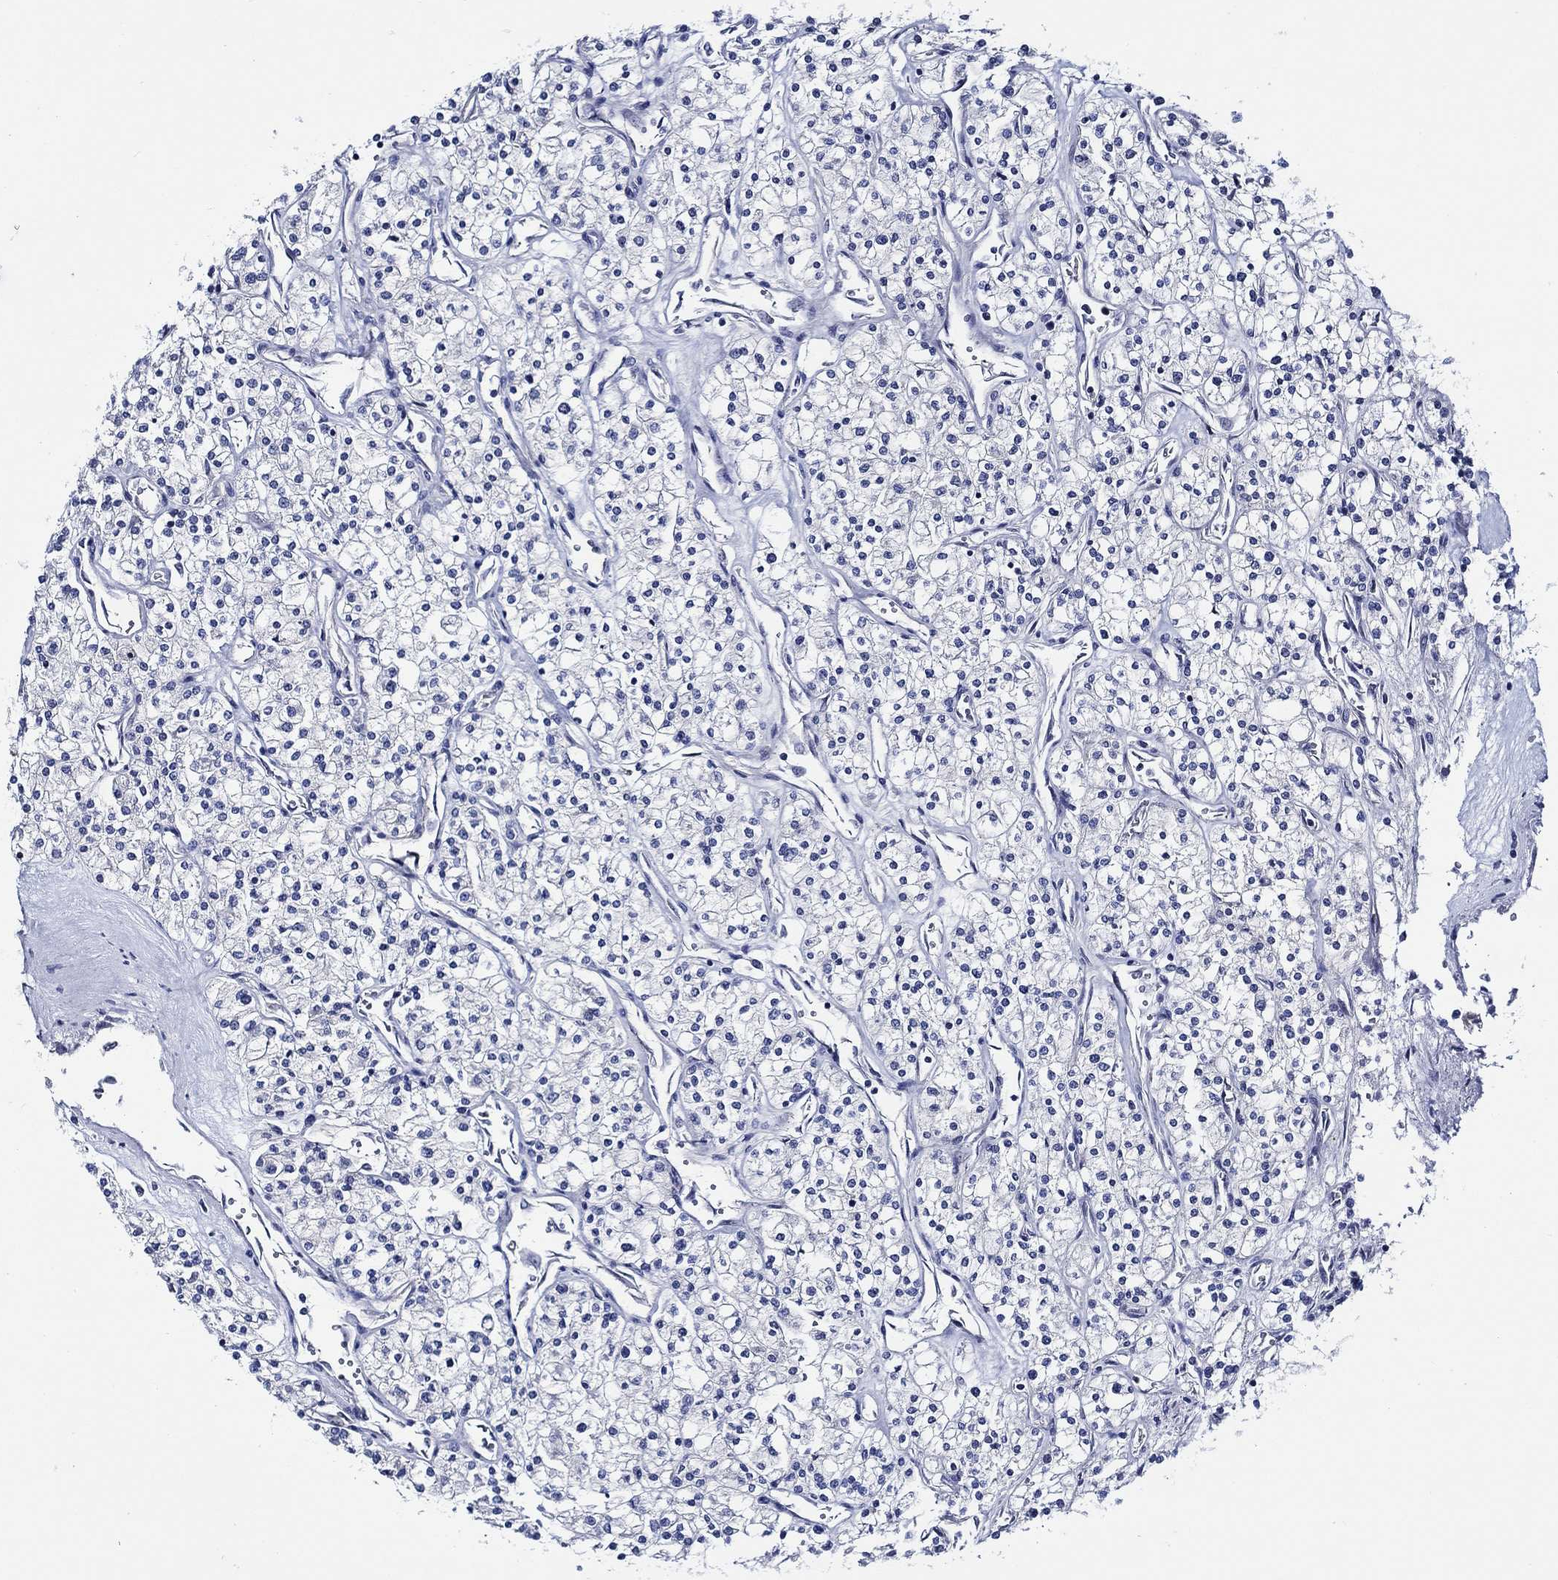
{"staining": {"intensity": "negative", "quantity": "none", "location": "none"}, "tissue": "renal cancer", "cell_type": "Tumor cells", "image_type": "cancer", "snomed": [{"axis": "morphology", "description": "Adenocarcinoma, NOS"}, {"axis": "topography", "description": "Kidney"}], "caption": "An image of human adenocarcinoma (renal) is negative for staining in tumor cells.", "gene": "C8orf48", "patient": {"sex": "male", "age": 80}}